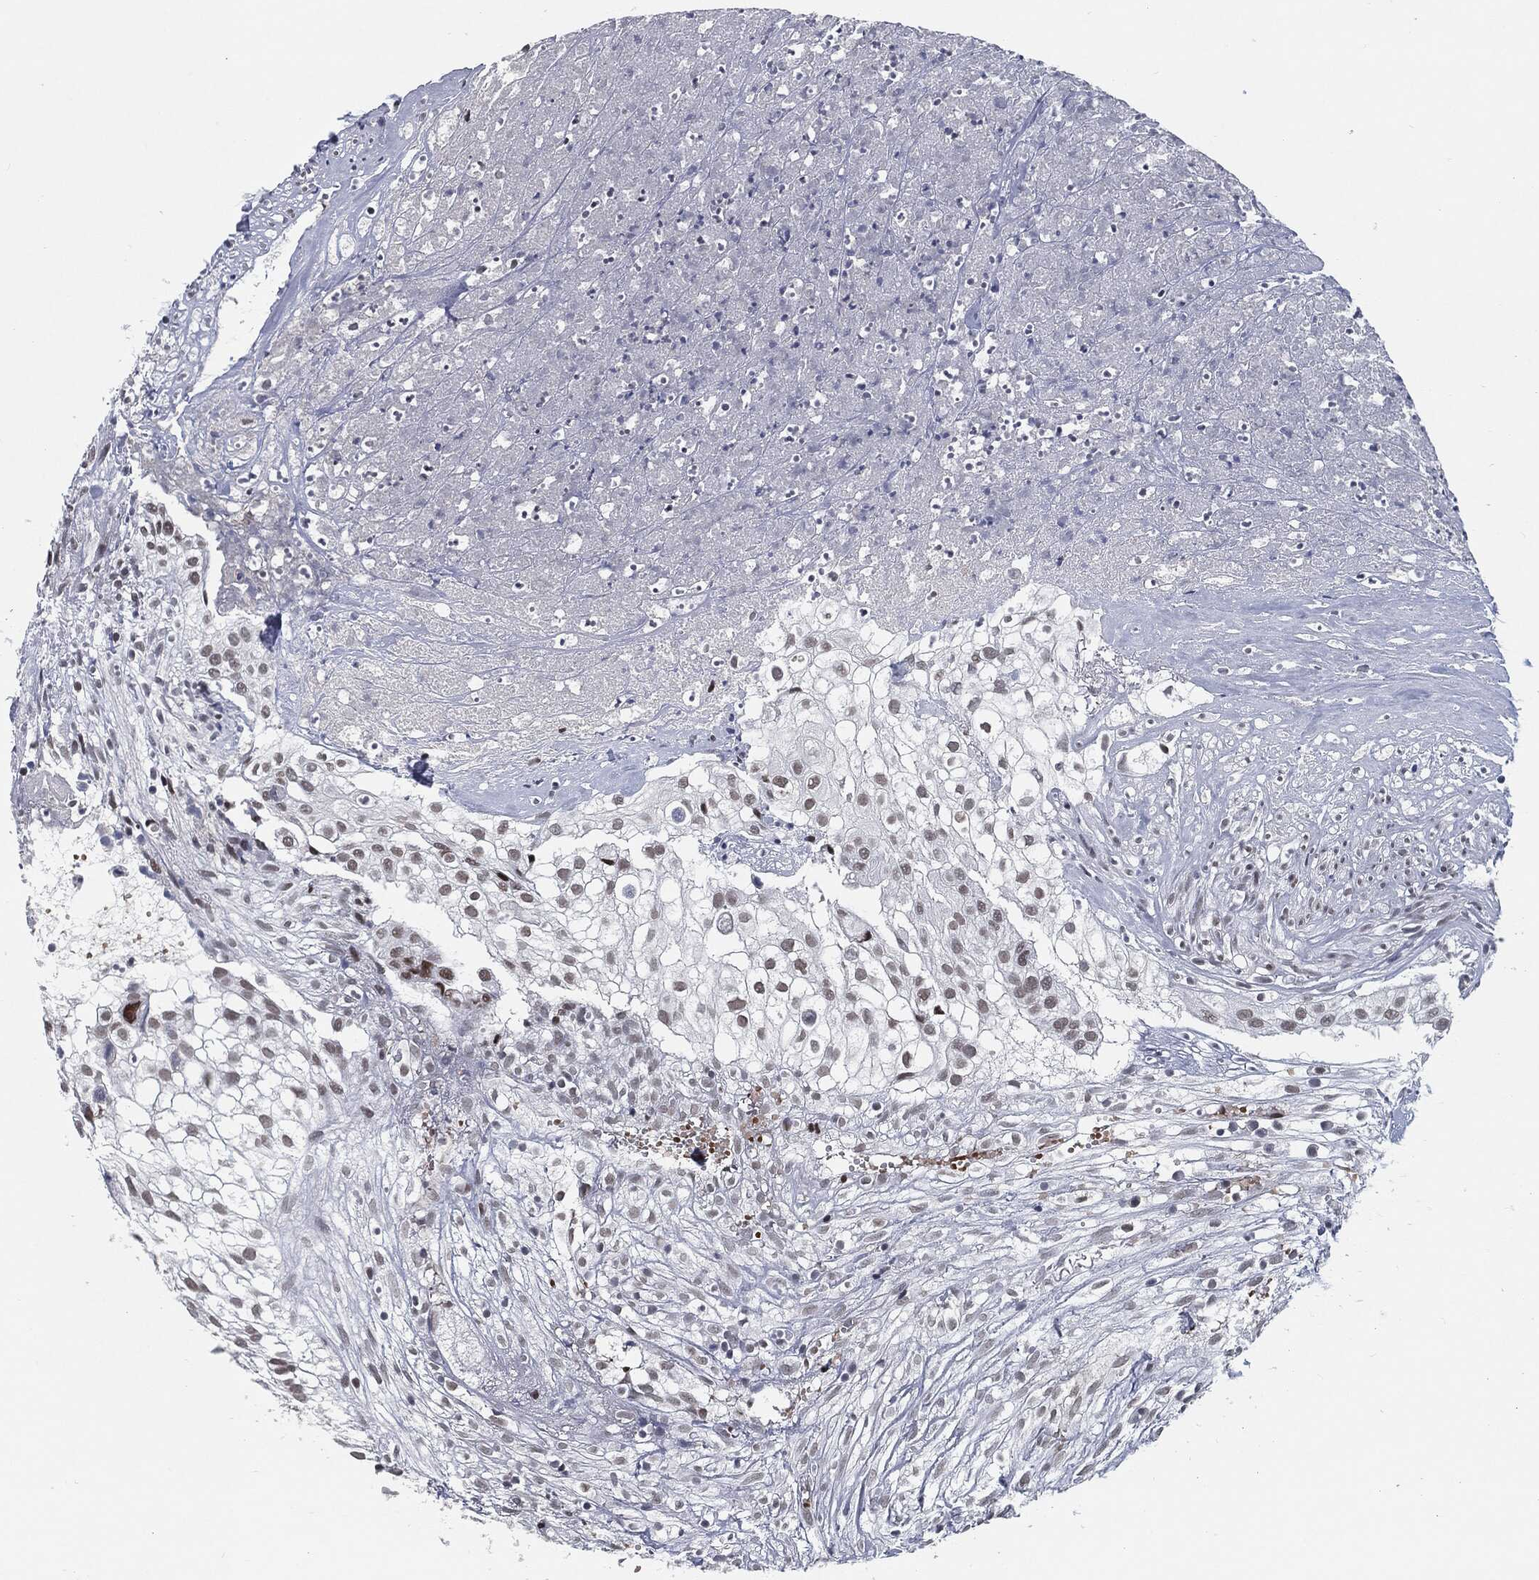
{"staining": {"intensity": "moderate", "quantity": "<25%", "location": "nuclear"}, "tissue": "urothelial cancer", "cell_type": "Tumor cells", "image_type": "cancer", "snomed": [{"axis": "morphology", "description": "Urothelial carcinoma, High grade"}, {"axis": "topography", "description": "Urinary bladder"}], "caption": "This histopathology image demonstrates urothelial carcinoma (high-grade) stained with IHC to label a protein in brown. The nuclear of tumor cells show moderate positivity for the protein. Nuclei are counter-stained blue.", "gene": "ANXA1", "patient": {"sex": "female", "age": 79}}